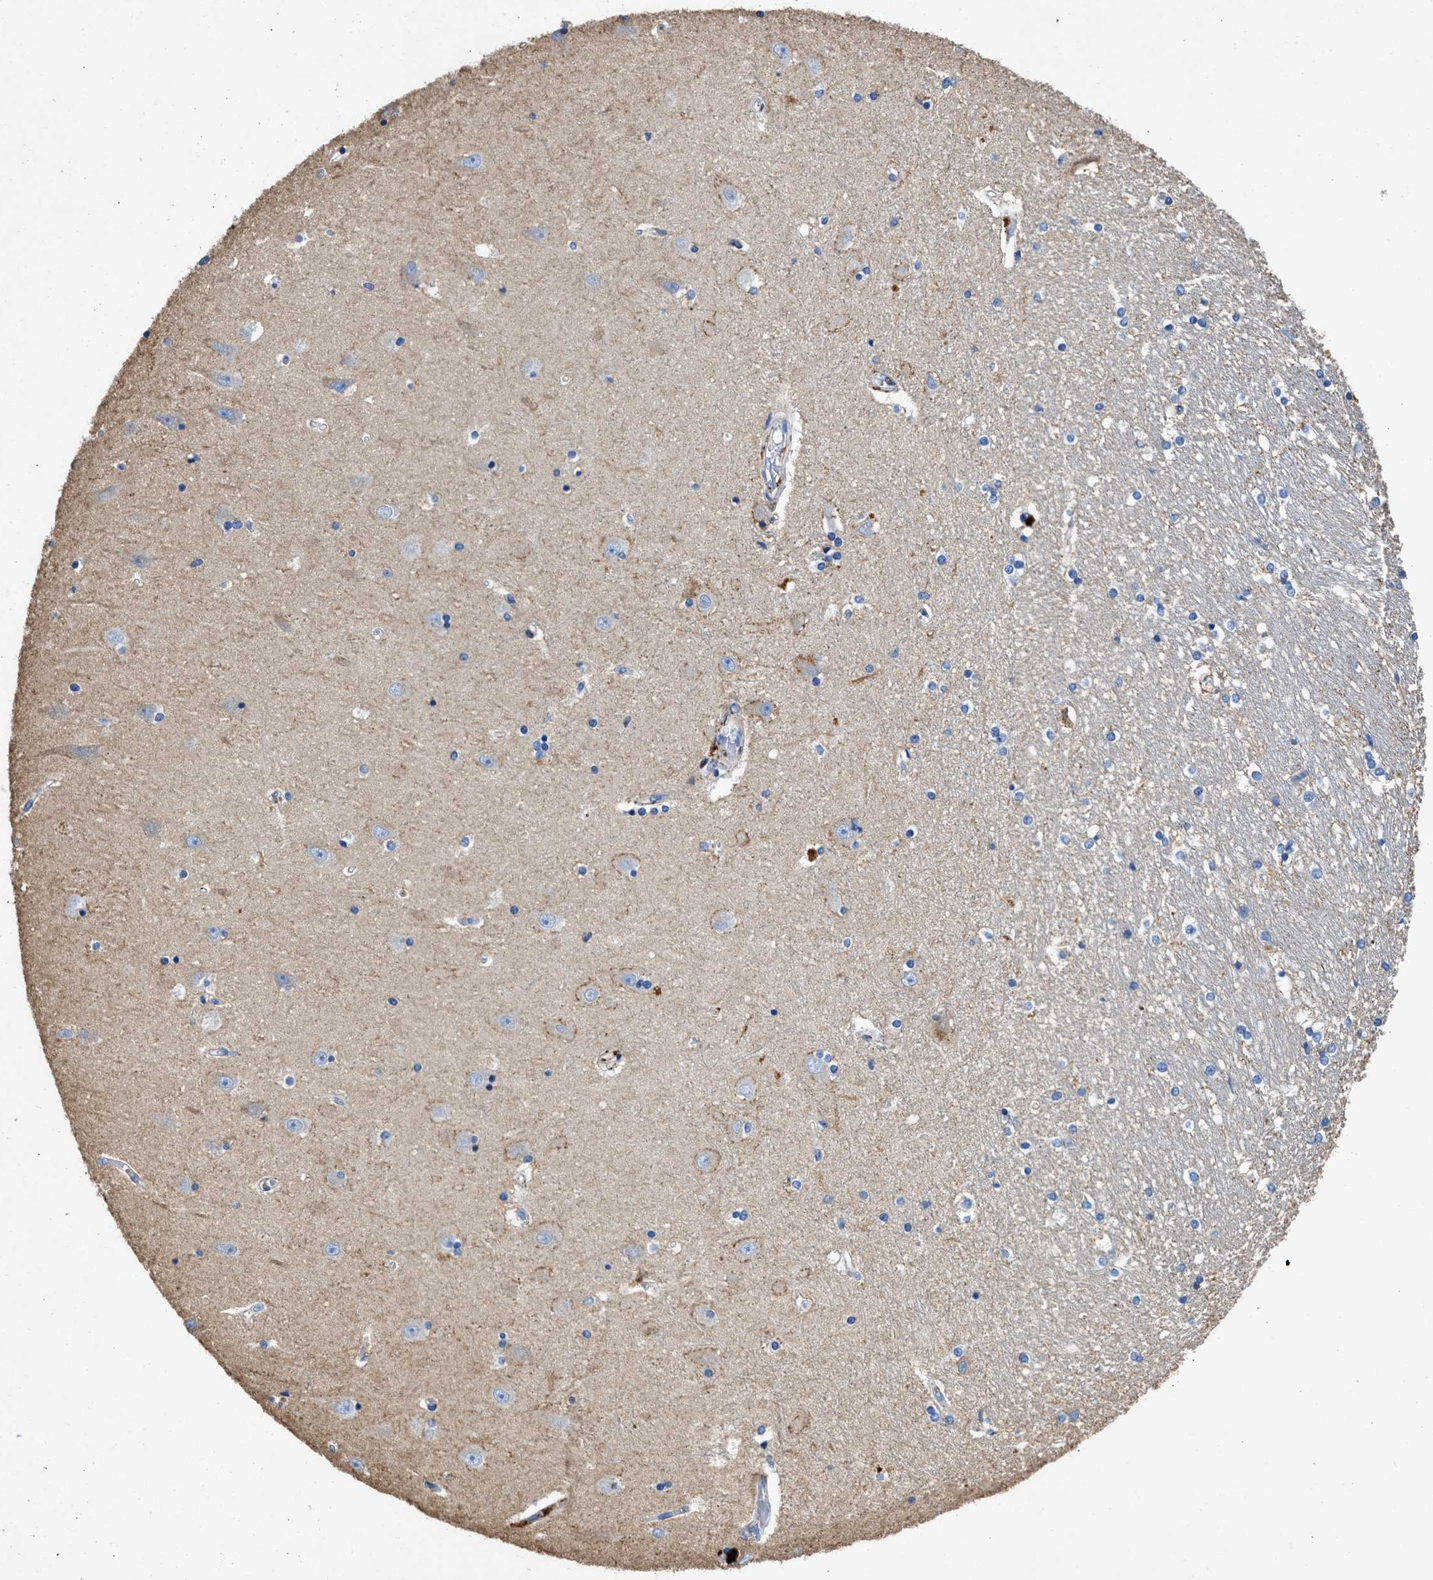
{"staining": {"intensity": "negative", "quantity": "none", "location": "none"}, "tissue": "hippocampus", "cell_type": "Glial cells", "image_type": "normal", "snomed": [{"axis": "morphology", "description": "Normal tissue, NOS"}, {"axis": "topography", "description": "Hippocampus"}], "caption": "This histopathology image is of unremarkable hippocampus stained with immunohistochemistry (IHC) to label a protein in brown with the nuclei are counter-stained blue. There is no staining in glial cells.", "gene": "KCNQ4", "patient": {"sex": "male", "age": 45}}